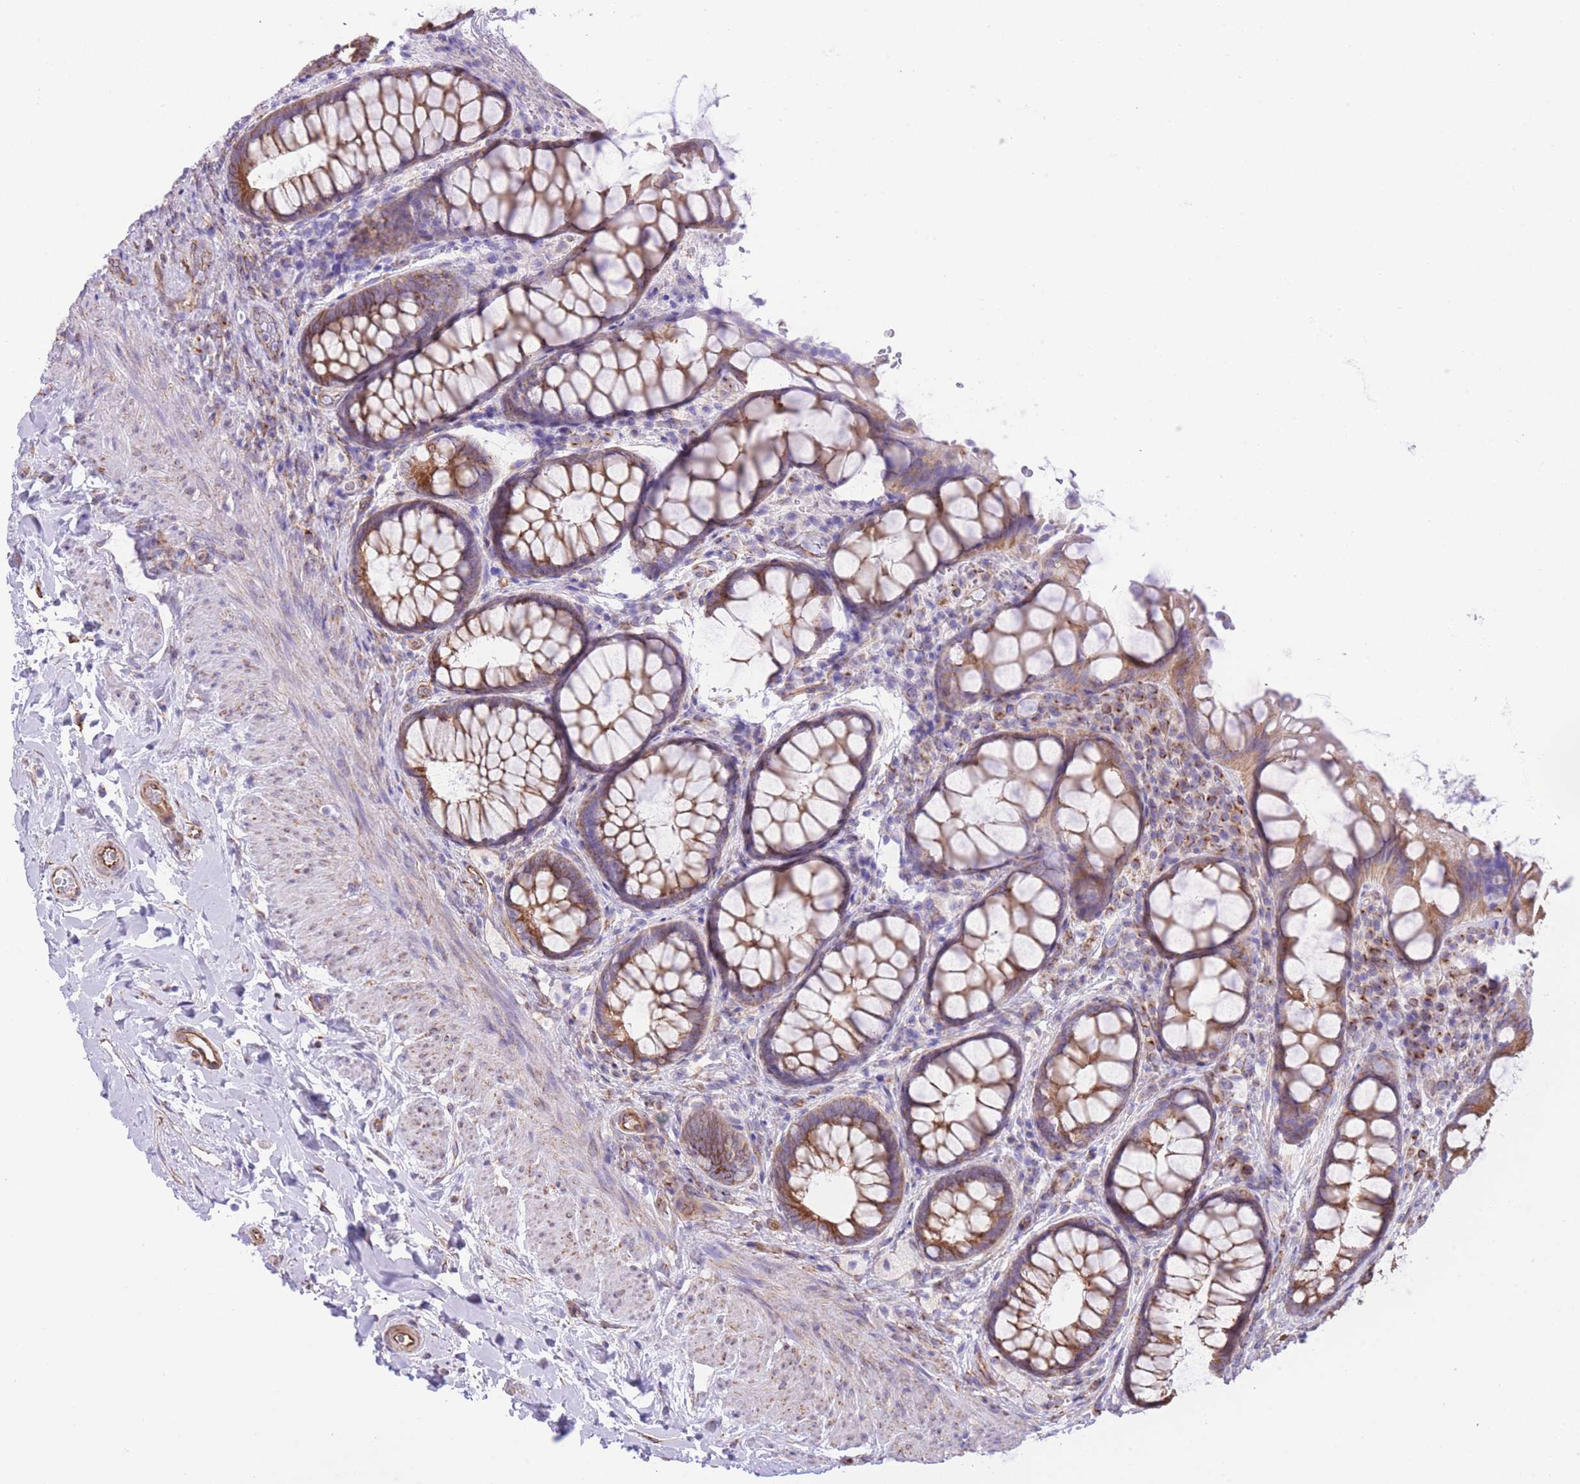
{"staining": {"intensity": "moderate", "quantity": ">75%", "location": "cytoplasmic/membranous"}, "tissue": "rectum", "cell_type": "Glandular cells", "image_type": "normal", "snomed": [{"axis": "morphology", "description": "Normal tissue, NOS"}, {"axis": "topography", "description": "Rectum"}, {"axis": "topography", "description": "Peripheral nerve tissue"}], "caption": "A brown stain highlights moderate cytoplasmic/membranous expression of a protein in glandular cells of benign human rectum.", "gene": "RHOU", "patient": {"sex": "female", "age": 69}}